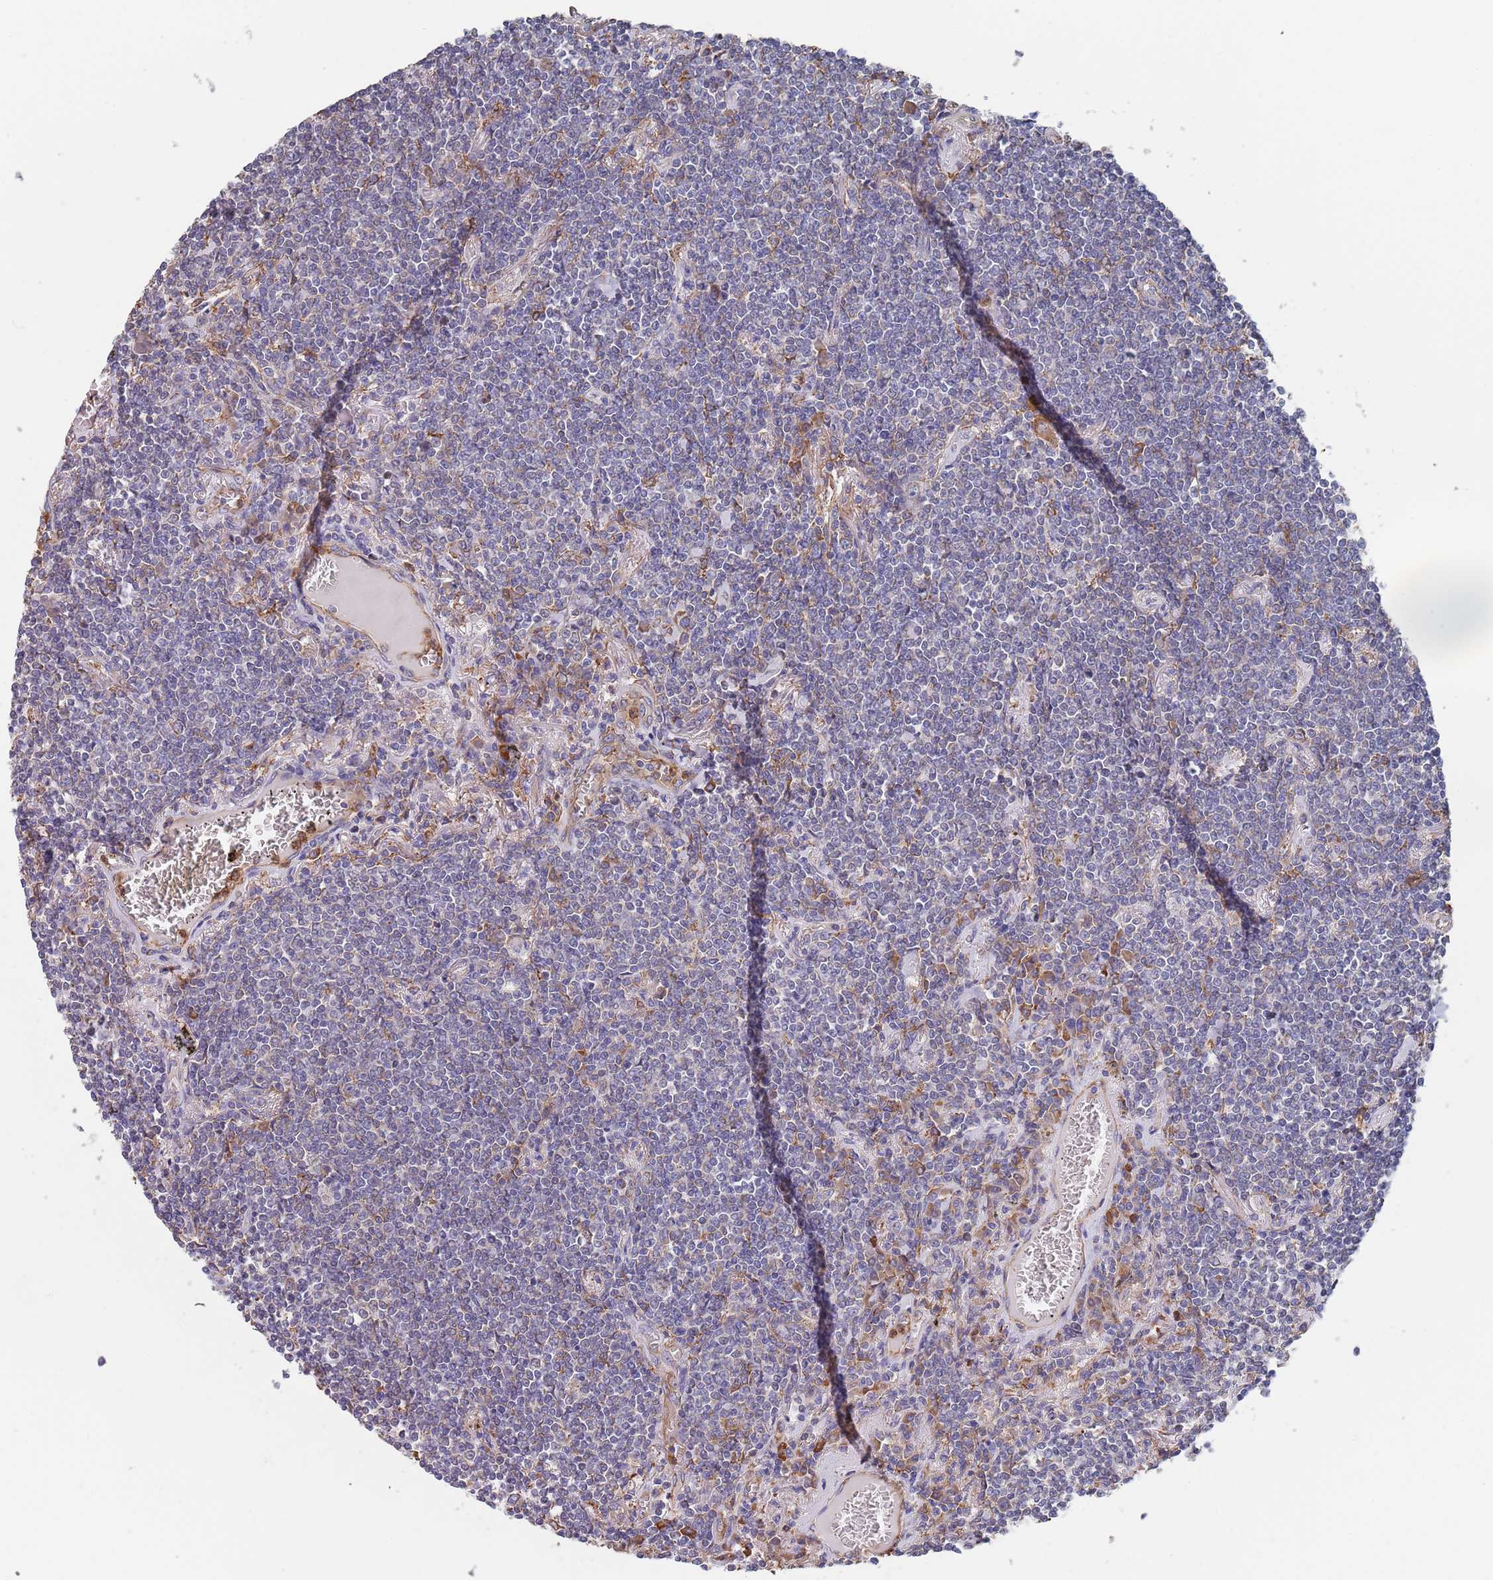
{"staining": {"intensity": "negative", "quantity": "none", "location": "none"}, "tissue": "lymphoma", "cell_type": "Tumor cells", "image_type": "cancer", "snomed": [{"axis": "morphology", "description": "Malignant lymphoma, non-Hodgkin's type, Low grade"}, {"axis": "topography", "description": "Lung"}], "caption": "Protein analysis of low-grade malignant lymphoma, non-Hodgkin's type reveals no significant expression in tumor cells.", "gene": "DCUN1D3", "patient": {"sex": "female", "age": 71}}